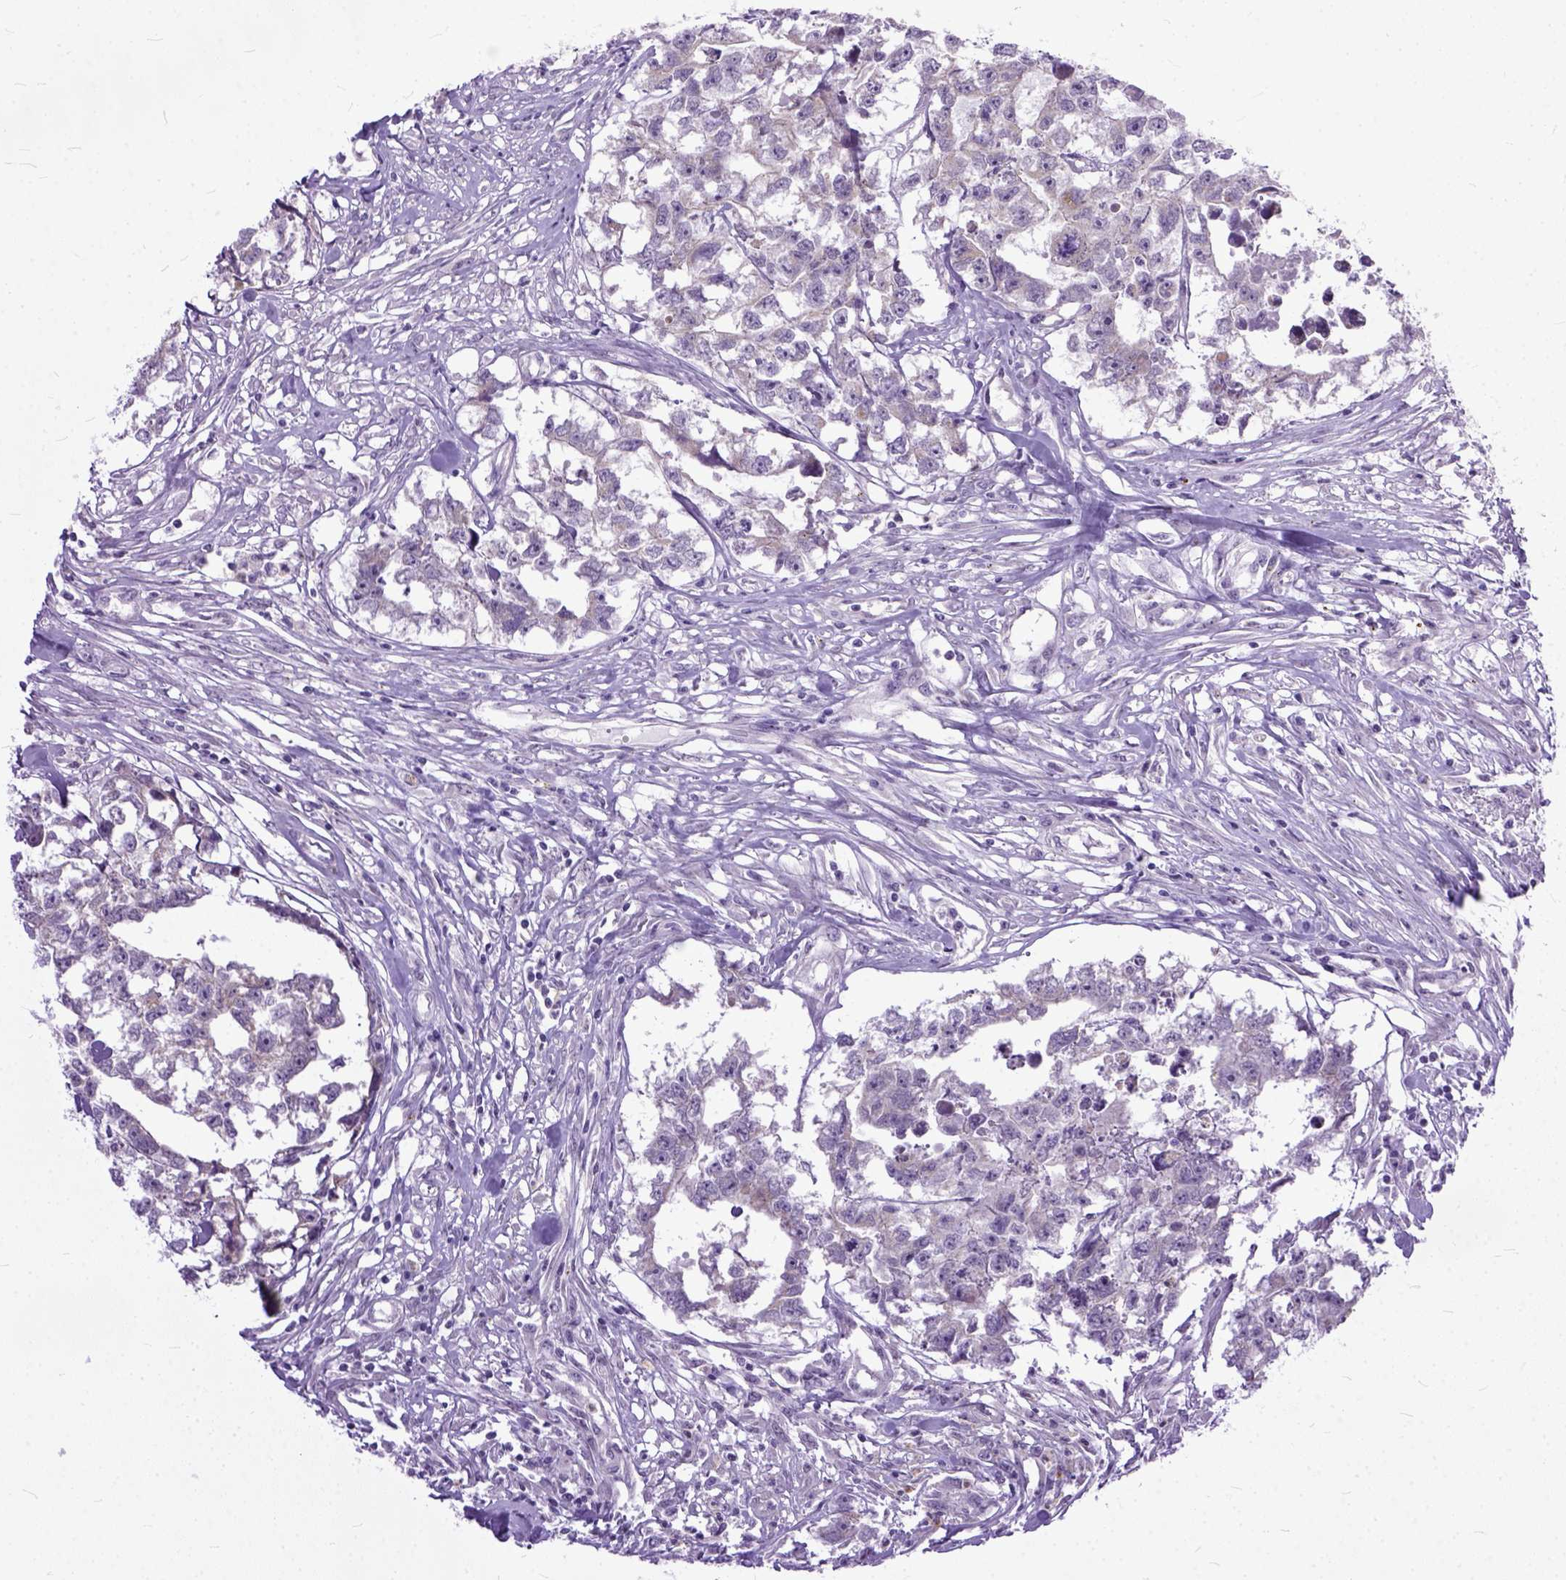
{"staining": {"intensity": "negative", "quantity": "none", "location": "none"}, "tissue": "testis cancer", "cell_type": "Tumor cells", "image_type": "cancer", "snomed": [{"axis": "morphology", "description": "Carcinoma, Embryonal, NOS"}, {"axis": "morphology", "description": "Teratoma, malignant, NOS"}, {"axis": "topography", "description": "Testis"}], "caption": "This is a image of immunohistochemistry staining of embryonal carcinoma (testis), which shows no positivity in tumor cells. (DAB immunohistochemistry (IHC), high magnification).", "gene": "TCEAL7", "patient": {"sex": "male", "age": 44}}